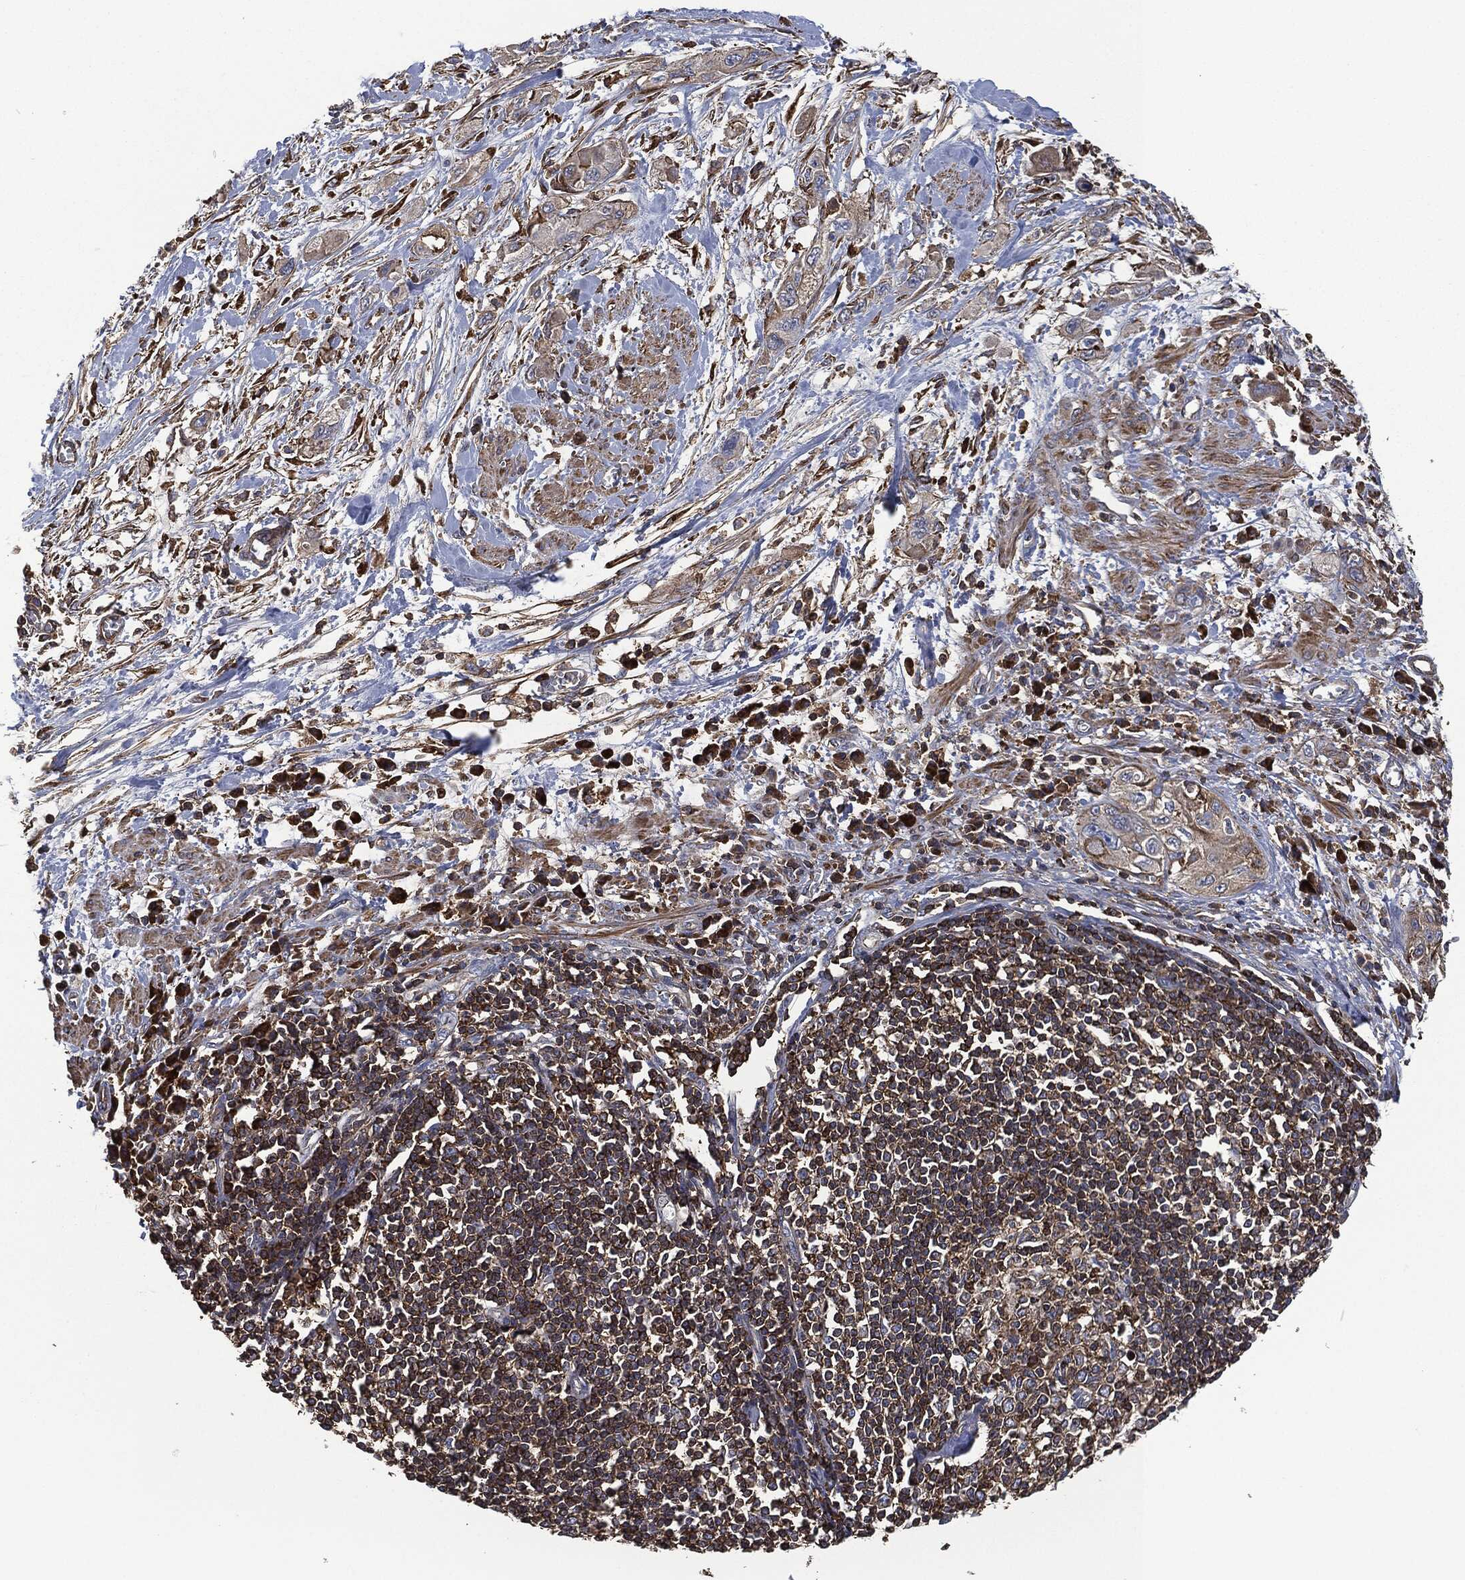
{"staining": {"intensity": "moderate", "quantity": "25%-75%", "location": "cytoplasmic/membranous"}, "tissue": "pancreatic cancer", "cell_type": "Tumor cells", "image_type": "cancer", "snomed": [{"axis": "morphology", "description": "Adenocarcinoma, NOS"}, {"axis": "topography", "description": "Pancreas"}], "caption": "A micrograph of adenocarcinoma (pancreatic) stained for a protein exhibits moderate cytoplasmic/membranous brown staining in tumor cells.", "gene": "LGALS9", "patient": {"sex": "male", "age": 72}}